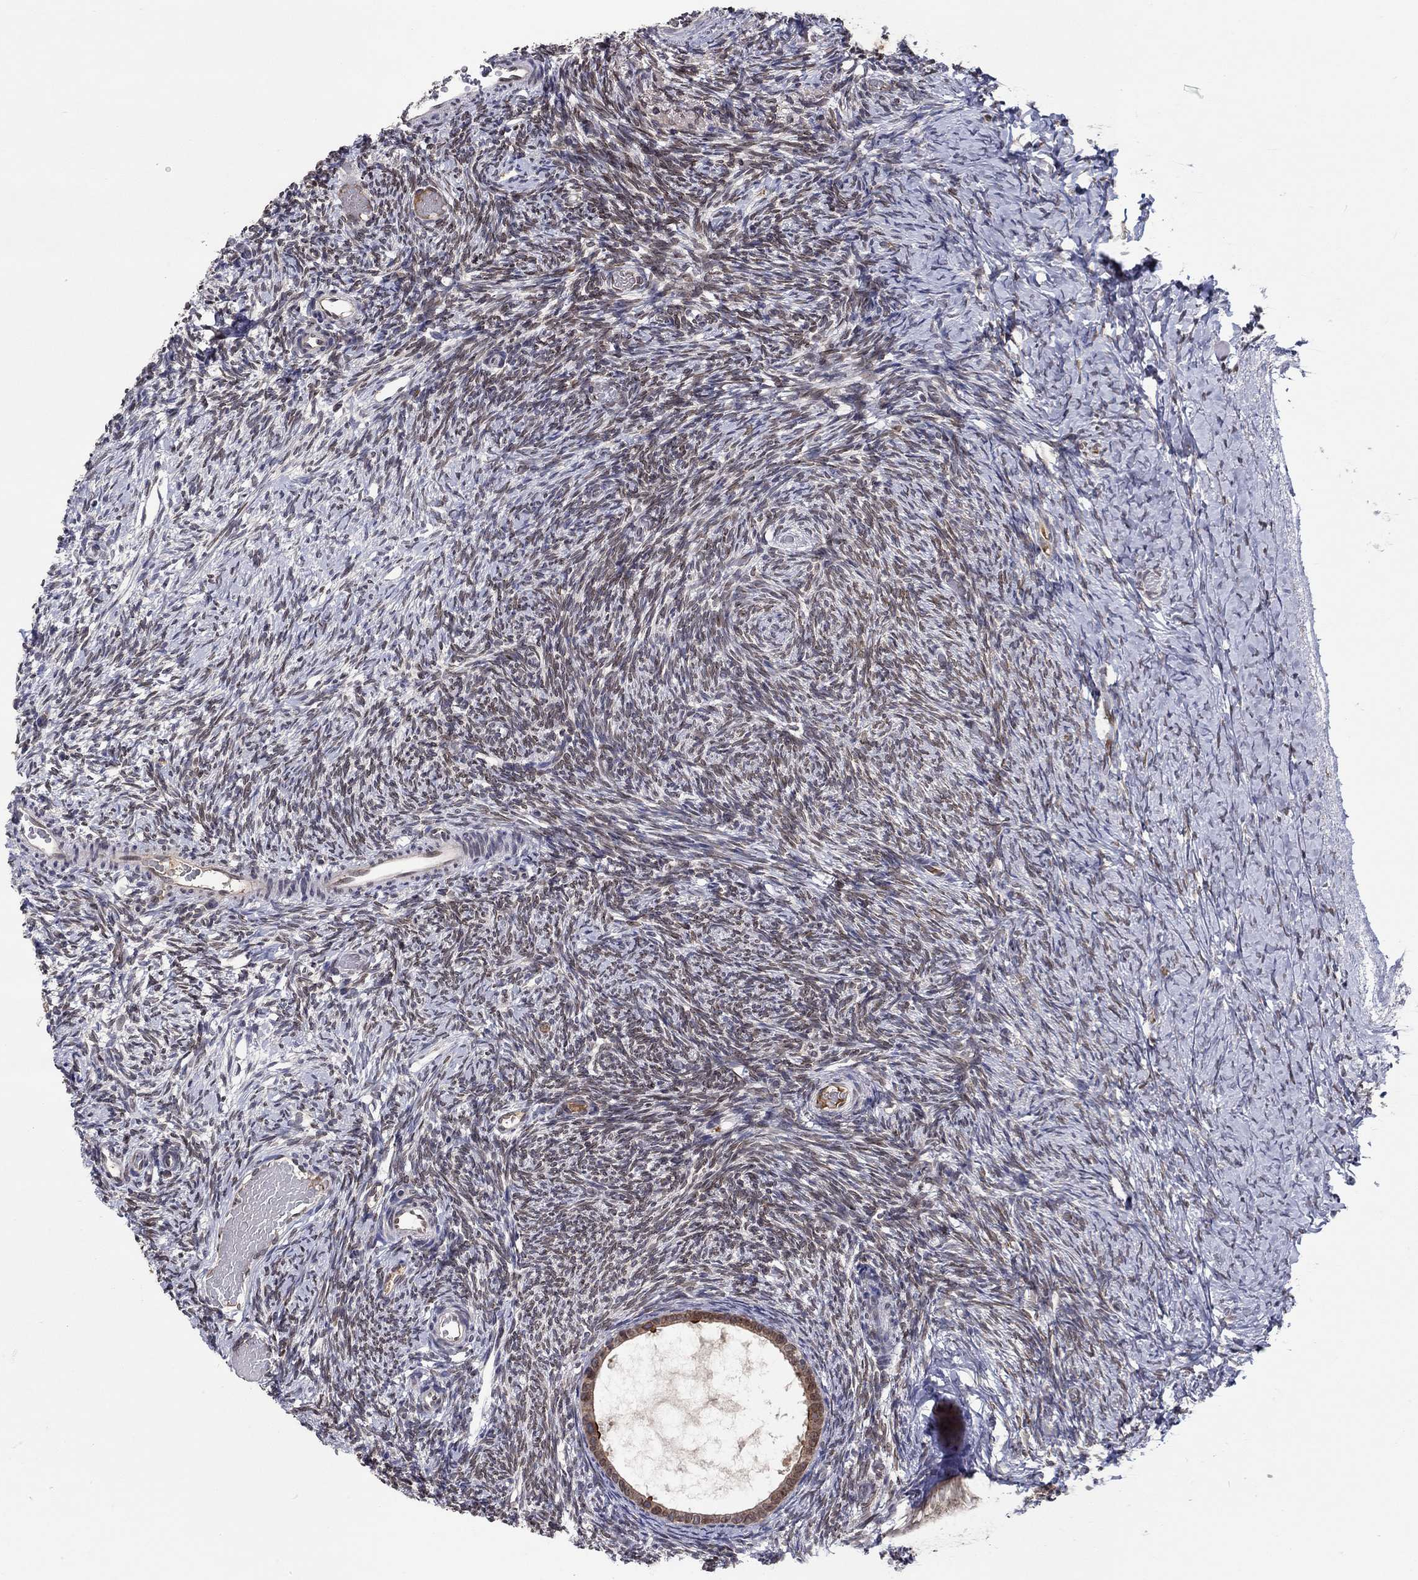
{"staining": {"intensity": "moderate", "quantity": "25%-75%", "location": "cytoplasmic/membranous"}, "tissue": "ovary", "cell_type": "Follicle cells", "image_type": "normal", "snomed": [{"axis": "morphology", "description": "Normal tissue, NOS"}, {"axis": "topography", "description": "Ovary"}], "caption": "Immunohistochemistry (IHC) histopathology image of unremarkable human ovary stained for a protein (brown), which displays medium levels of moderate cytoplasmic/membranous expression in about 25%-75% of follicle cells.", "gene": "CETN3", "patient": {"sex": "female", "age": 39}}